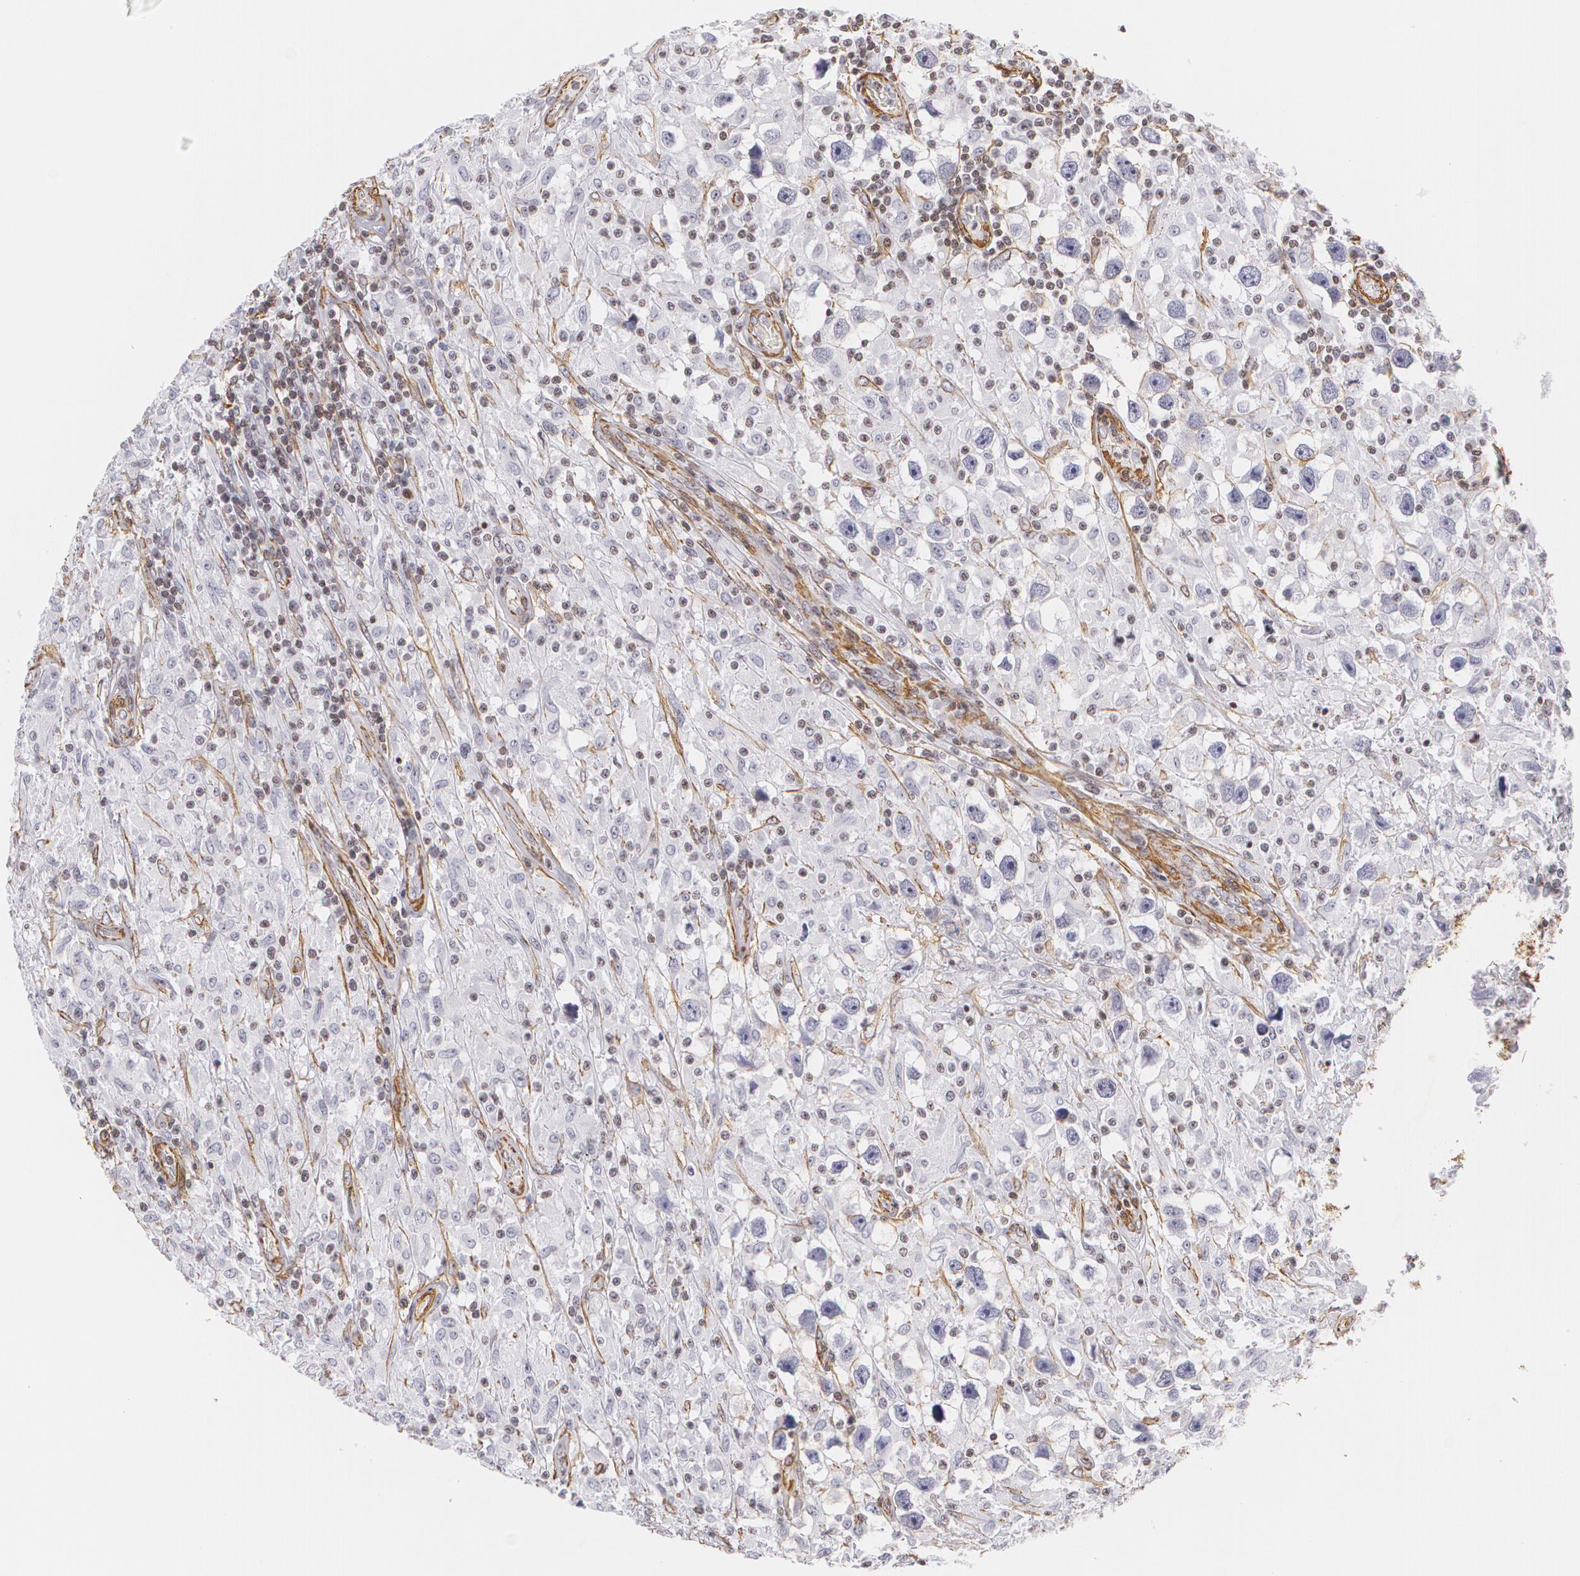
{"staining": {"intensity": "negative", "quantity": "none", "location": "none"}, "tissue": "testis cancer", "cell_type": "Tumor cells", "image_type": "cancer", "snomed": [{"axis": "morphology", "description": "Seminoma, NOS"}, {"axis": "topography", "description": "Testis"}], "caption": "Tumor cells are negative for protein expression in human testis cancer. (Brightfield microscopy of DAB immunohistochemistry (IHC) at high magnification).", "gene": "VAMP1", "patient": {"sex": "male", "age": 34}}